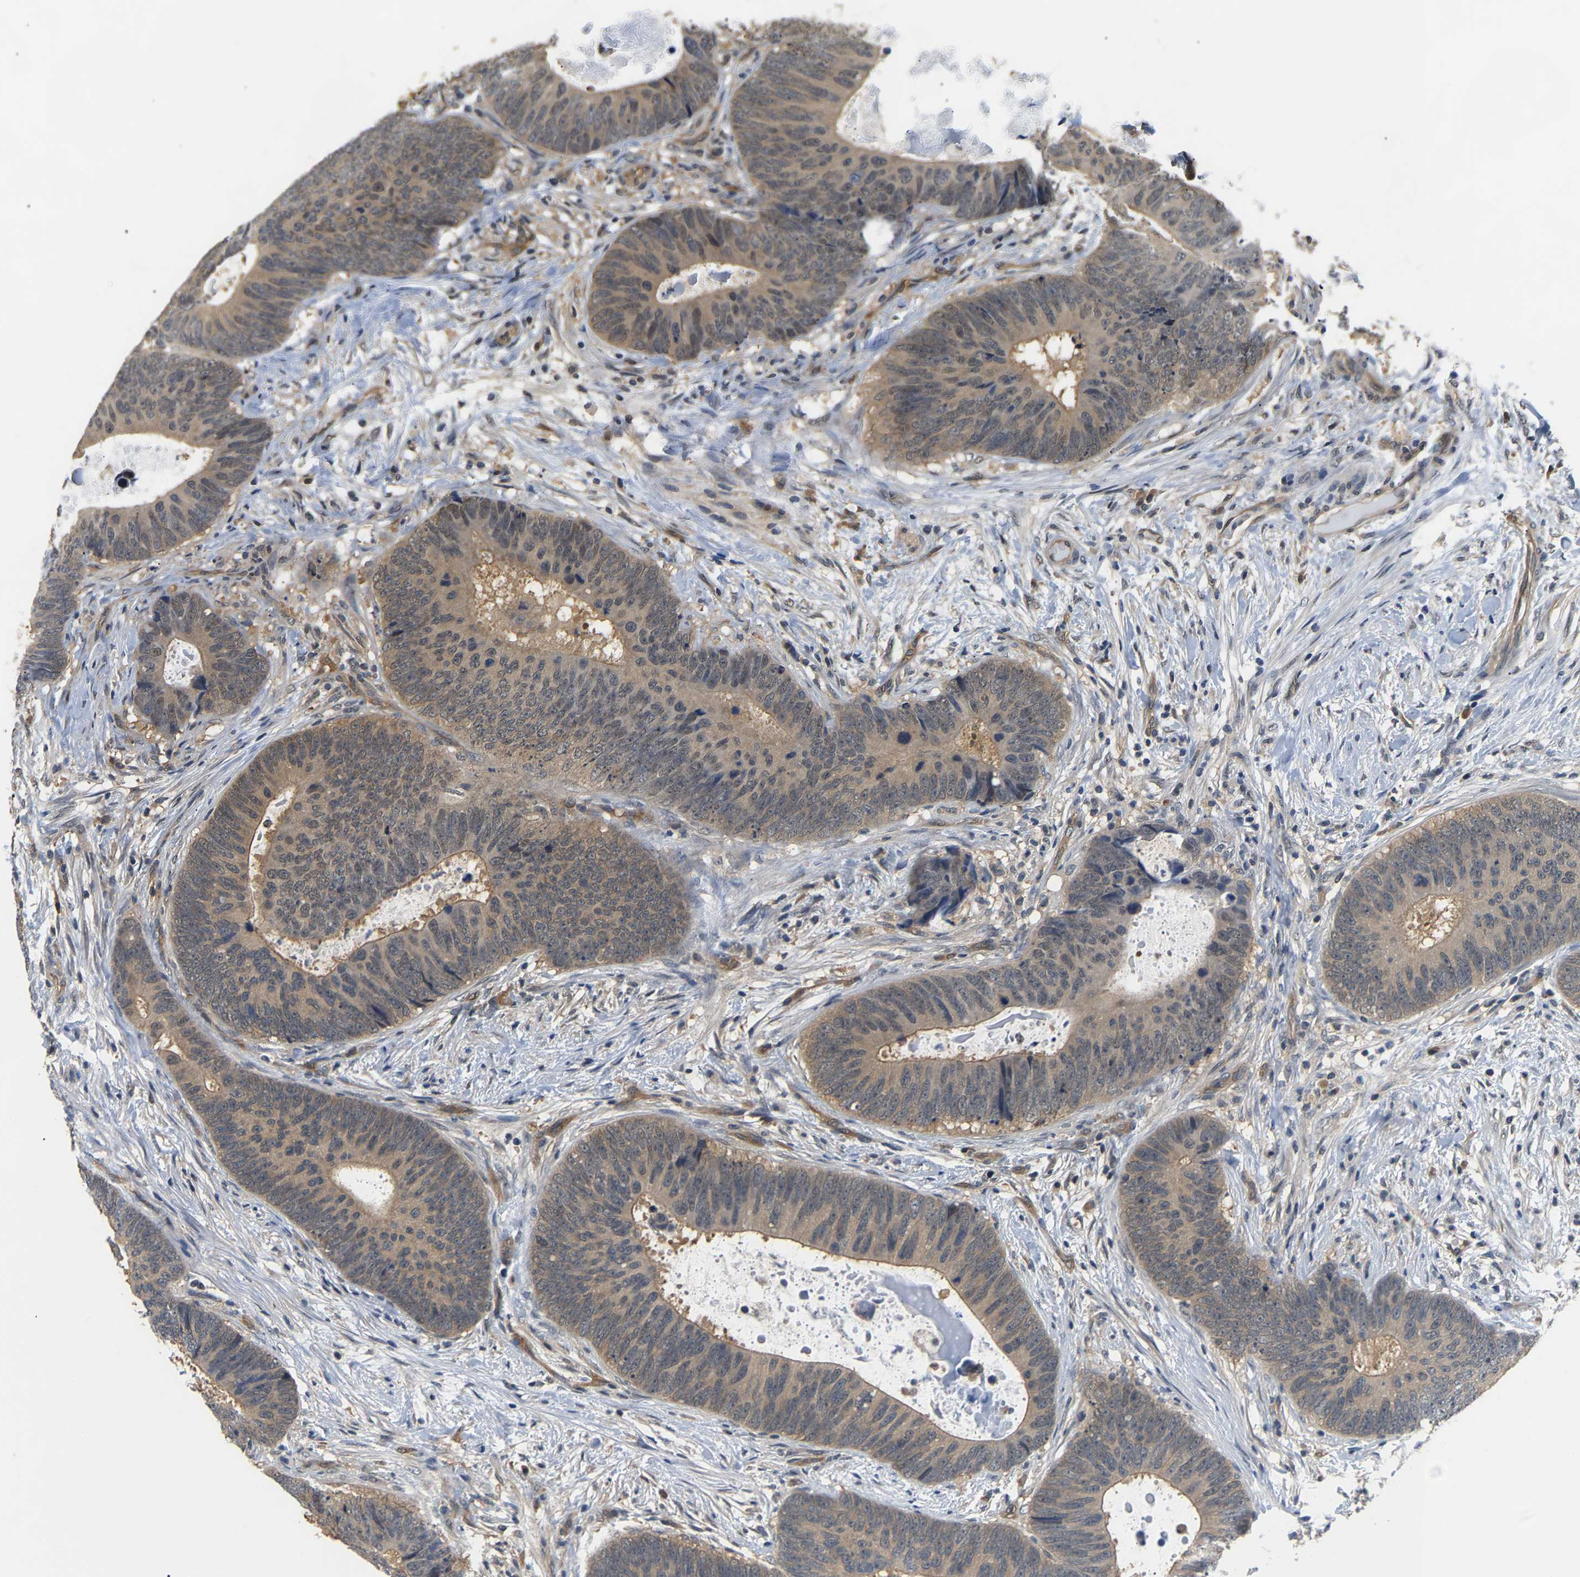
{"staining": {"intensity": "moderate", "quantity": ">75%", "location": "cytoplasmic/membranous"}, "tissue": "colorectal cancer", "cell_type": "Tumor cells", "image_type": "cancer", "snomed": [{"axis": "morphology", "description": "Adenocarcinoma, NOS"}, {"axis": "topography", "description": "Colon"}], "caption": "Immunohistochemistry (IHC) photomicrograph of neoplastic tissue: colorectal cancer stained using immunohistochemistry (IHC) exhibits medium levels of moderate protein expression localized specifically in the cytoplasmic/membranous of tumor cells, appearing as a cytoplasmic/membranous brown color.", "gene": "ARHGEF12", "patient": {"sex": "male", "age": 56}}